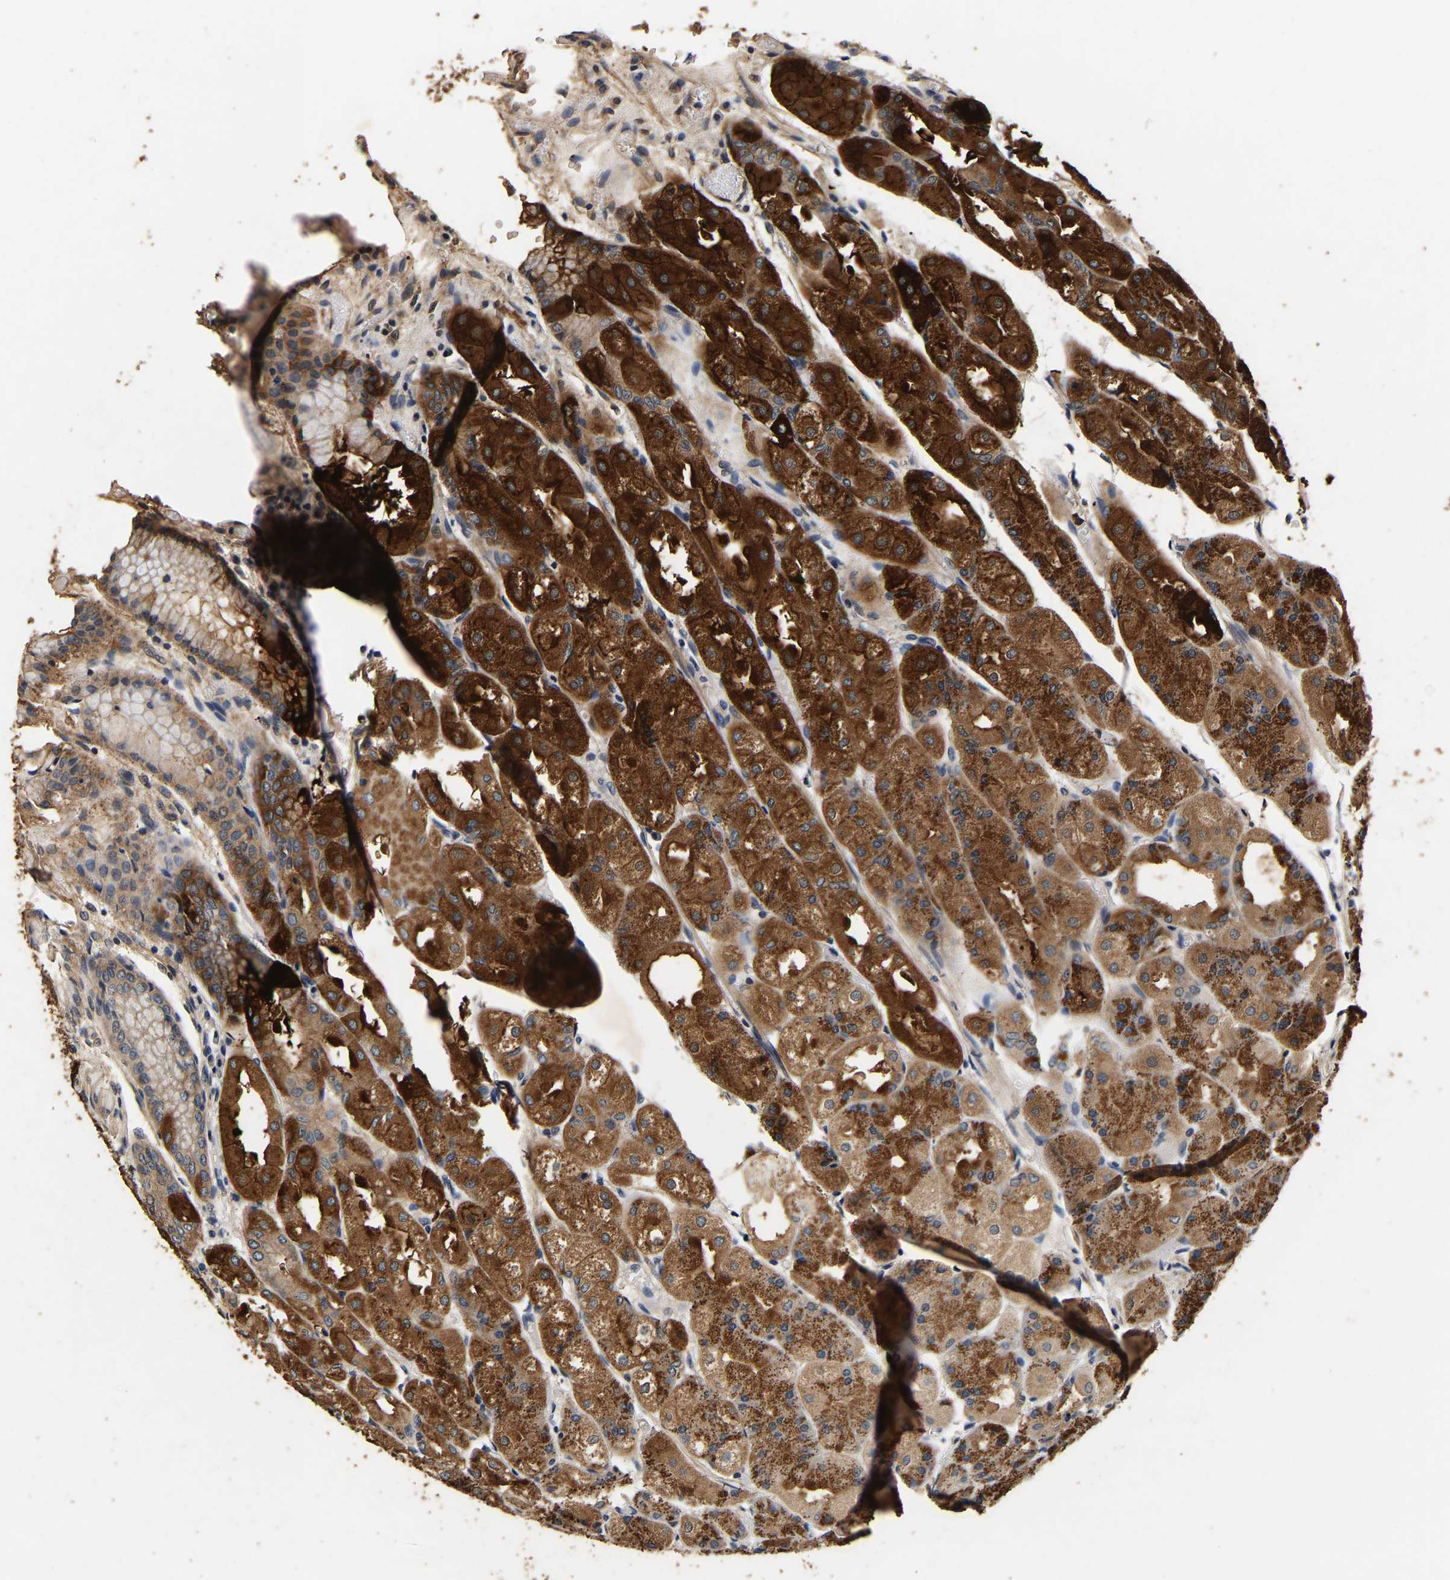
{"staining": {"intensity": "strong", "quantity": "25%-75%", "location": "cytoplasmic/membranous"}, "tissue": "stomach", "cell_type": "Glandular cells", "image_type": "normal", "snomed": [{"axis": "morphology", "description": "Normal tissue, NOS"}, {"axis": "topography", "description": "Stomach, upper"}], "caption": "Unremarkable stomach shows strong cytoplasmic/membranous expression in approximately 25%-75% of glandular cells.", "gene": "RUVBL1", "patient": {"sex": "male", "age": 72}}